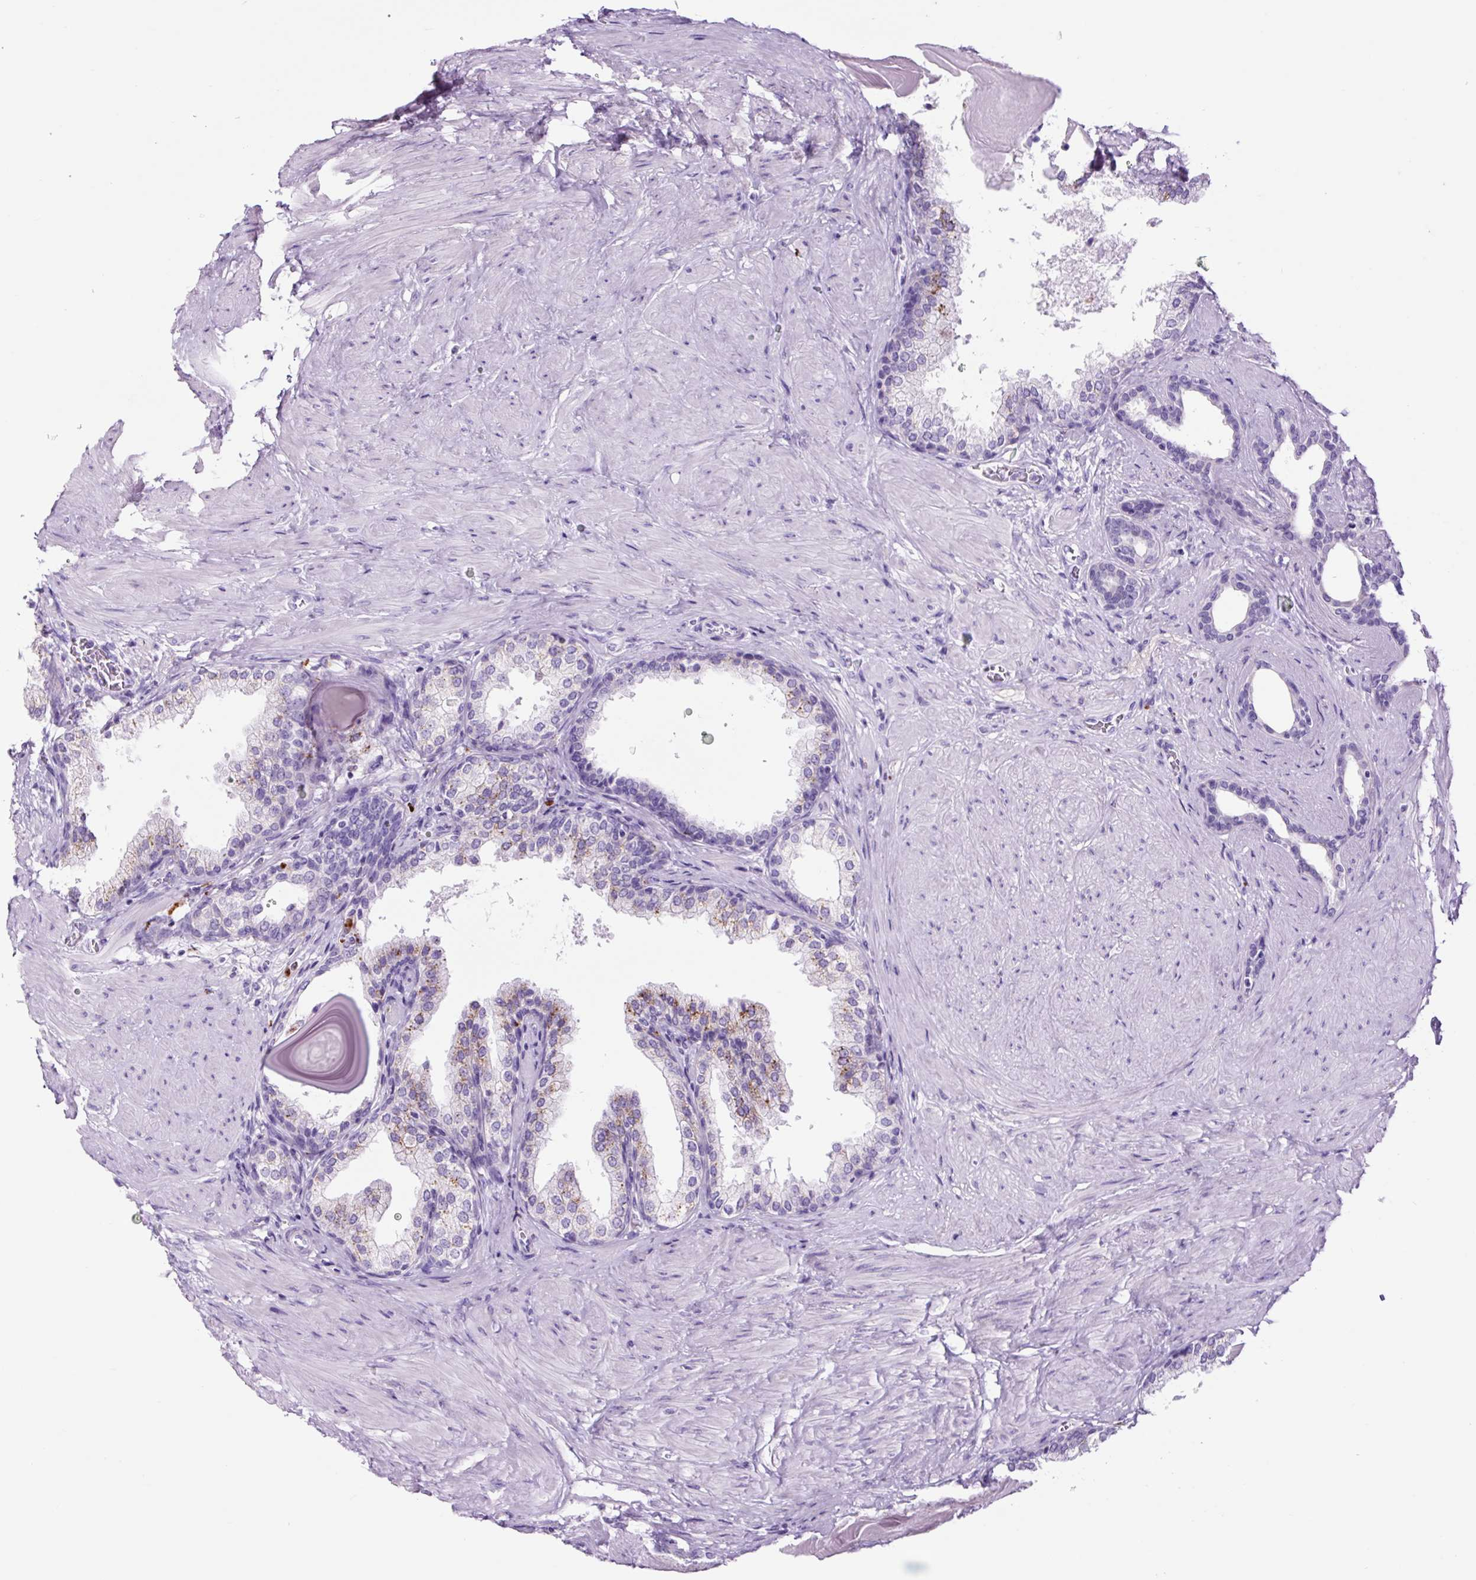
{"staining": {"intensity": "moderate", "quantity": "<25%", "location": "cytoplasmic/membranous"}, "tissue": "prostate", "cell_type": "Glandular cells", "image_type": "normal", "snomed": [{"axis": "morphology", "description": "Normal tissue, NOS"}, {"axis": "topography", "description": "Prostate"}], "caption": "DAB (3,3'-diaminobenzidine) immunohistochemical staining of normal human prostate shows moderate cytoplasmic/membranous protein expression in approximately <25% of glandular cells.", "gene": "LCN10", "patient": {"sex": "male", "age": 48}}